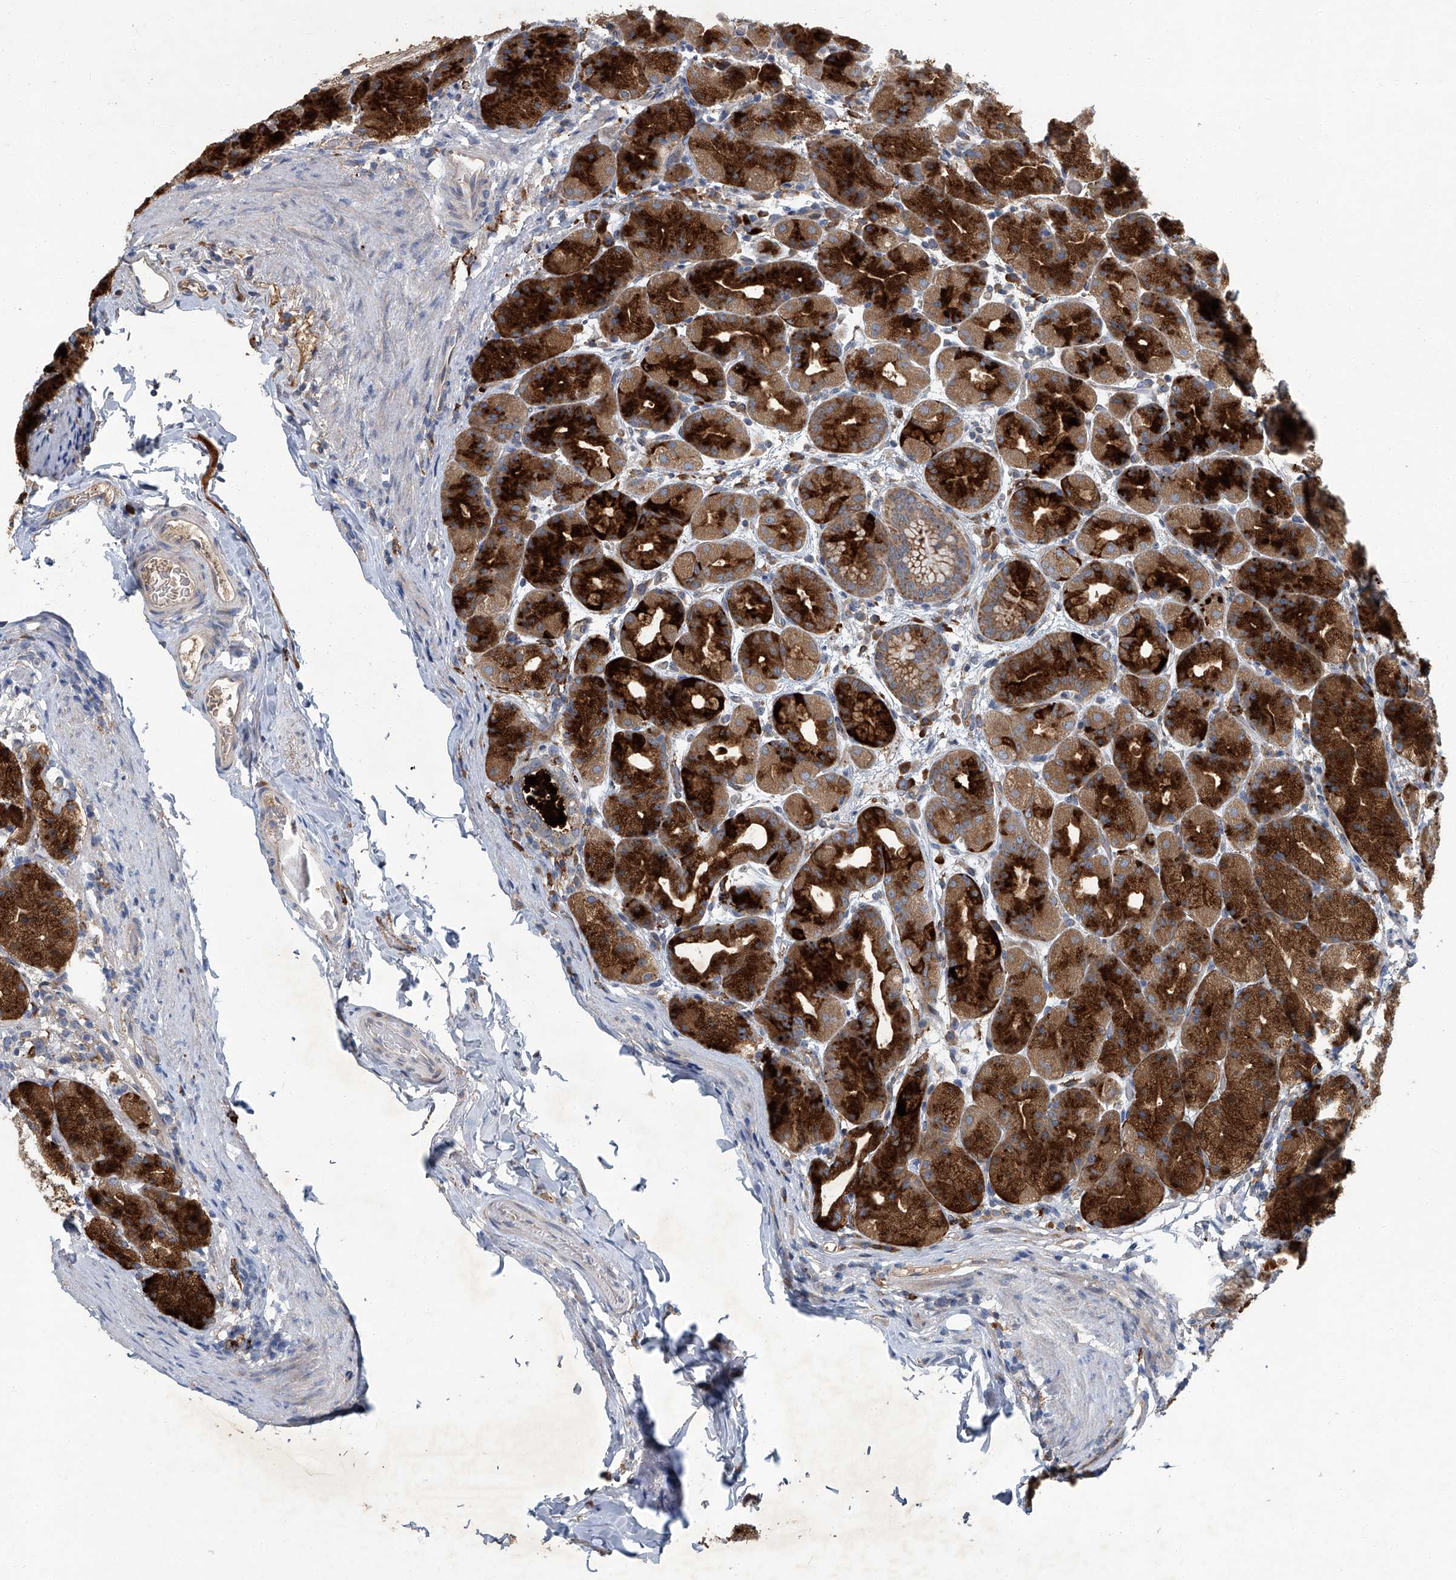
{"staining": {"intensity": "strong", "quantity": ">75%", "location": "cytoplasmic/membranous"}, "tissue": "stomach", "cell_type": "Glandular cells", "image_type": "normal", "snomed": [{"axis": "morphology", "description": "Normal tissue, NOS"}, {"axis": "topography", "description": "Stomach, upper"}], "caption": "Immunohistochemistry of benign human stomach demonstrates high levels of strong cytoplasmic/membranous expression in about >75% of glandular cells. Nuclei are stained in blue.", "gene": "FAM167A", "patient": {"sex": "male", "age": 68}}